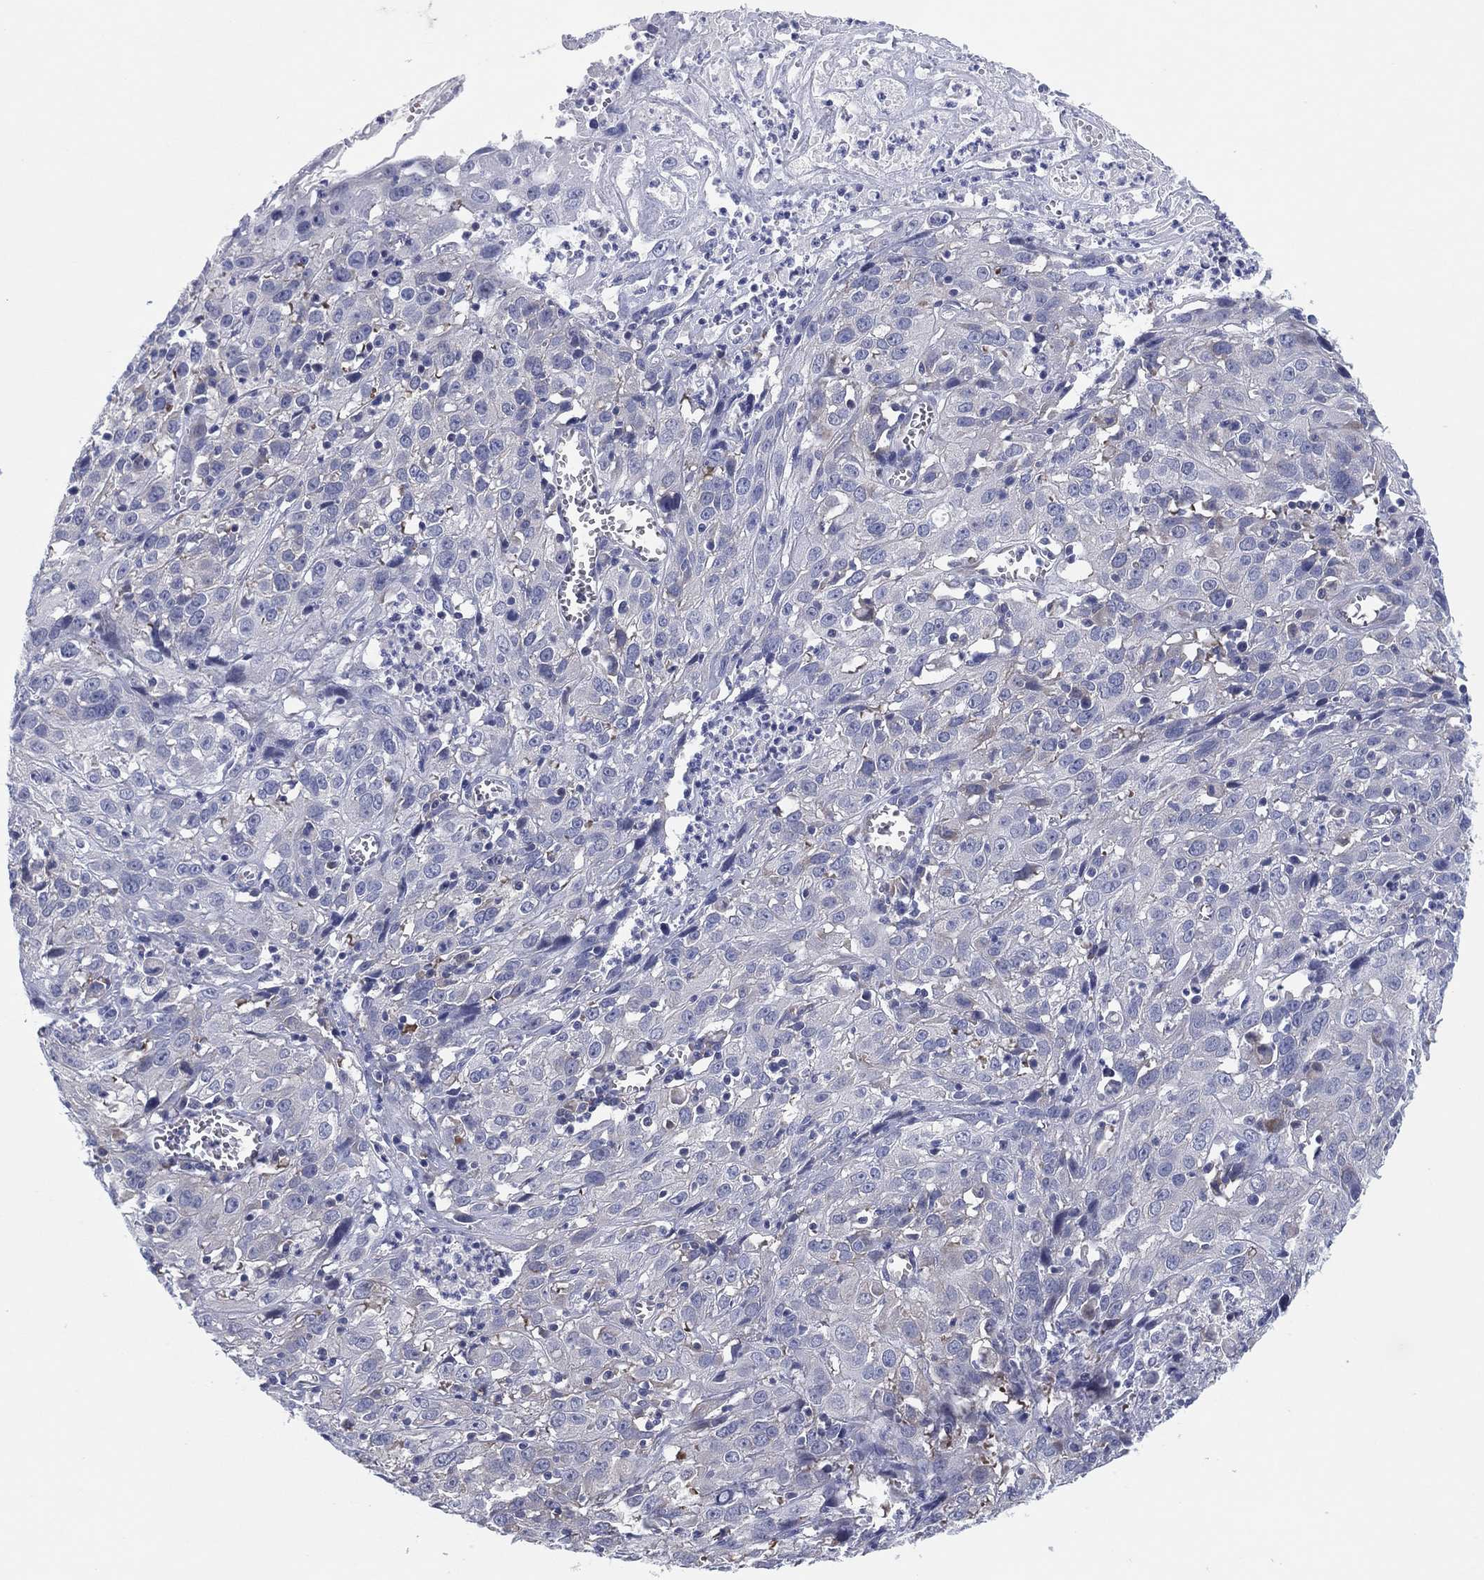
{"staining": {"intensity": "negative", "quantity": "none", "location": "none"}, "tissue": "cervical cancer", "cell_type": "Tumor cells", "image_type": "cancer", "snomed": [{"axis": "morphology", "description": "Squamous cell carcinoma, NOS"}, {"axis": "topography", "description": "Cervix"}], "caption": "High power microscopy image of an immunohistochemistry photomicrograph of squamous cell carcinoma (cervical), revealing no significant staining in tumor cells. (Immunohistochemistry, brightfield microscopy, high magnification).", "gene": "HEATR4", "patient": {"sex": "female", "age": 32}}